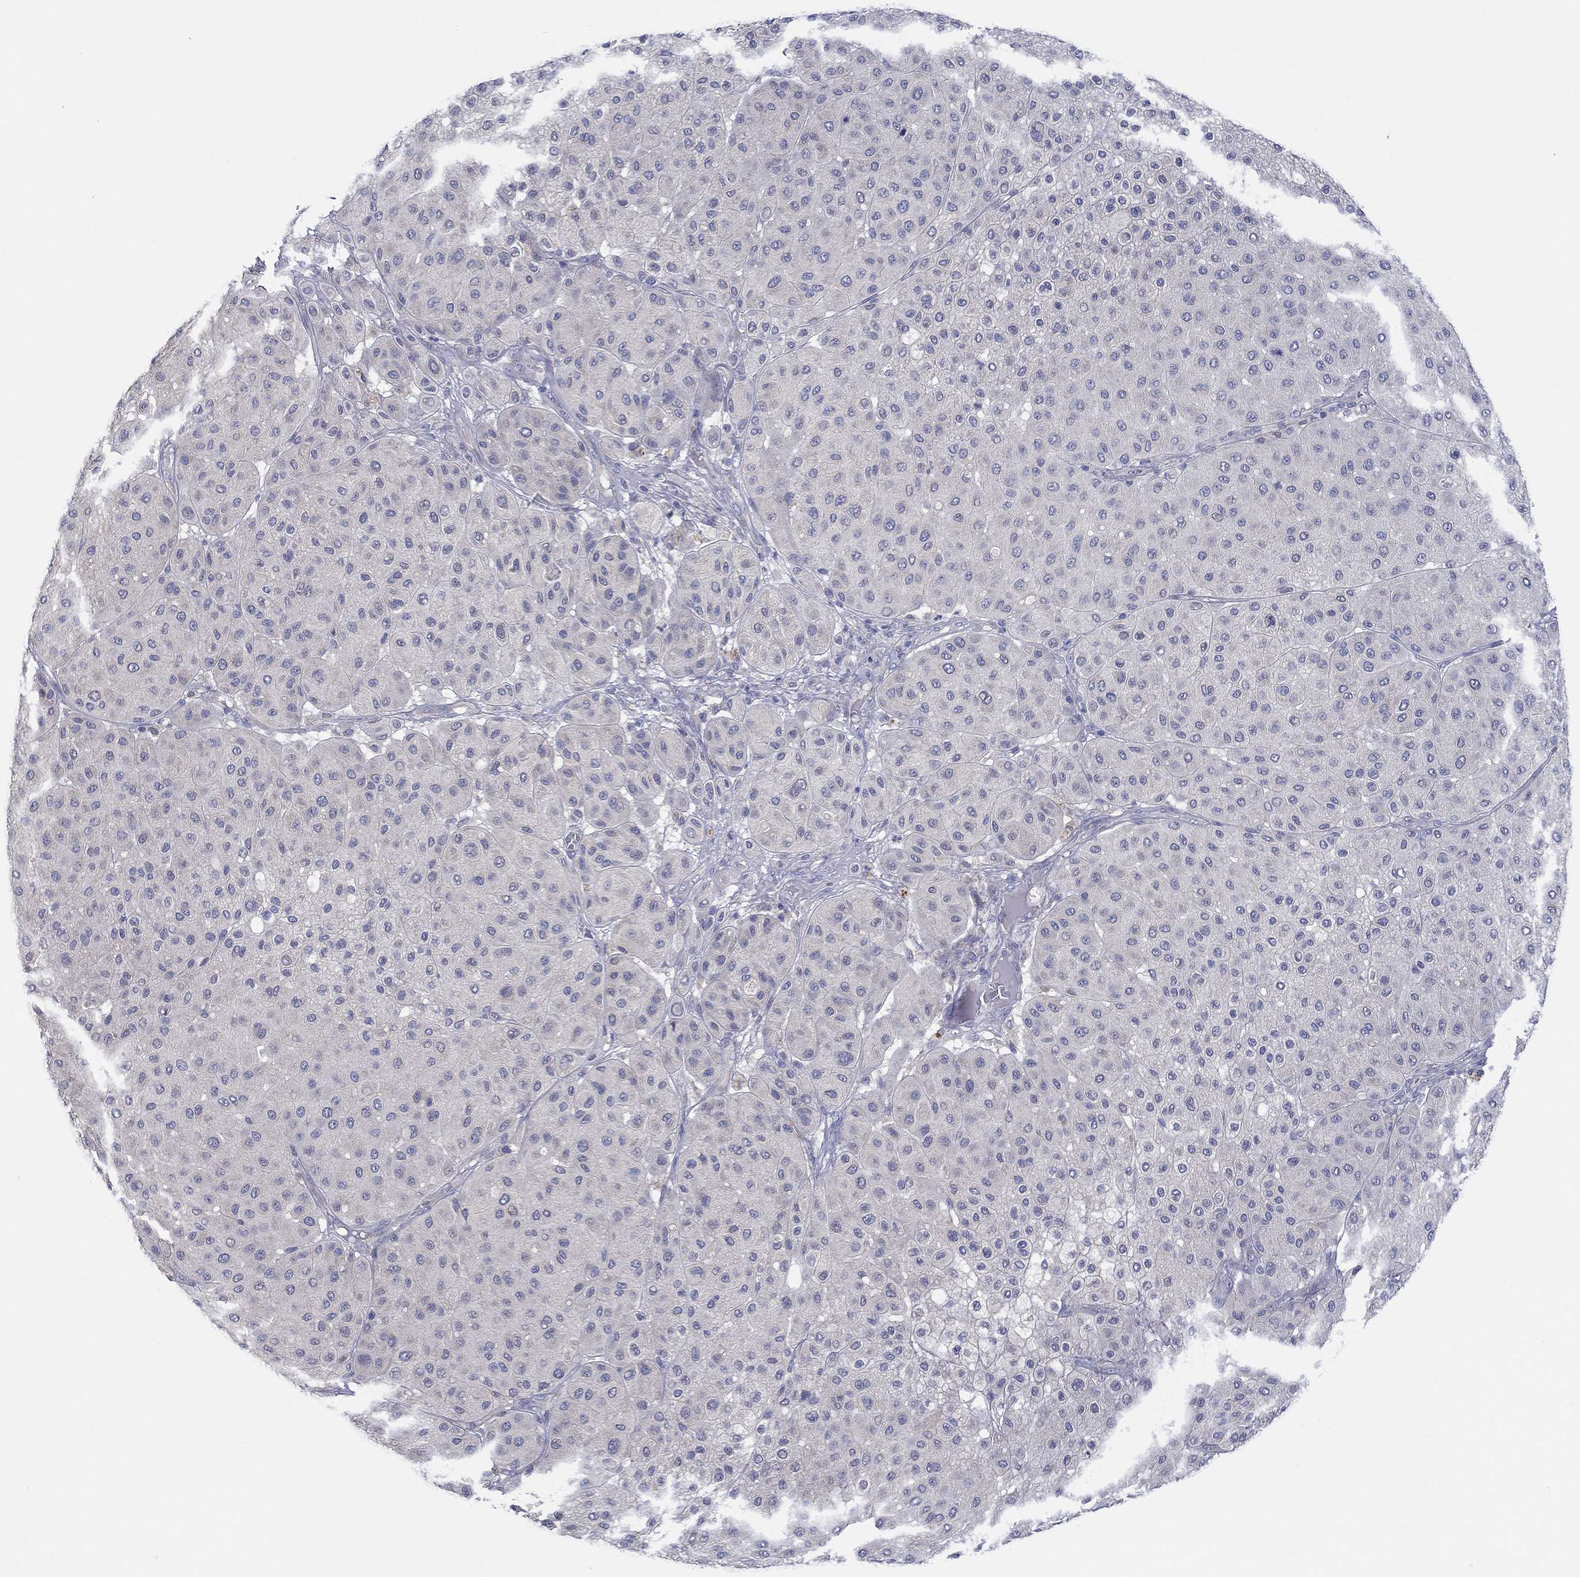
{"staining": {"intensity": "negative", "quantity": "none", "location": "none"}, "tissue": "melanoma", "cell_type": "Tumor cells", "image_type": "cancer", "snomed": [{"axis": "morphology", "description": "Malignant melanoma, Metastatic site"}, {"axis": "topography", "description": "Smooth muscle"}], "caption": "The histopathology image demonstrates no significant positivity in tumor cells of malignant melanoma (metastatic site).", "gene": "CHIT1", "patient": {"sex": "male", "age": 41}}